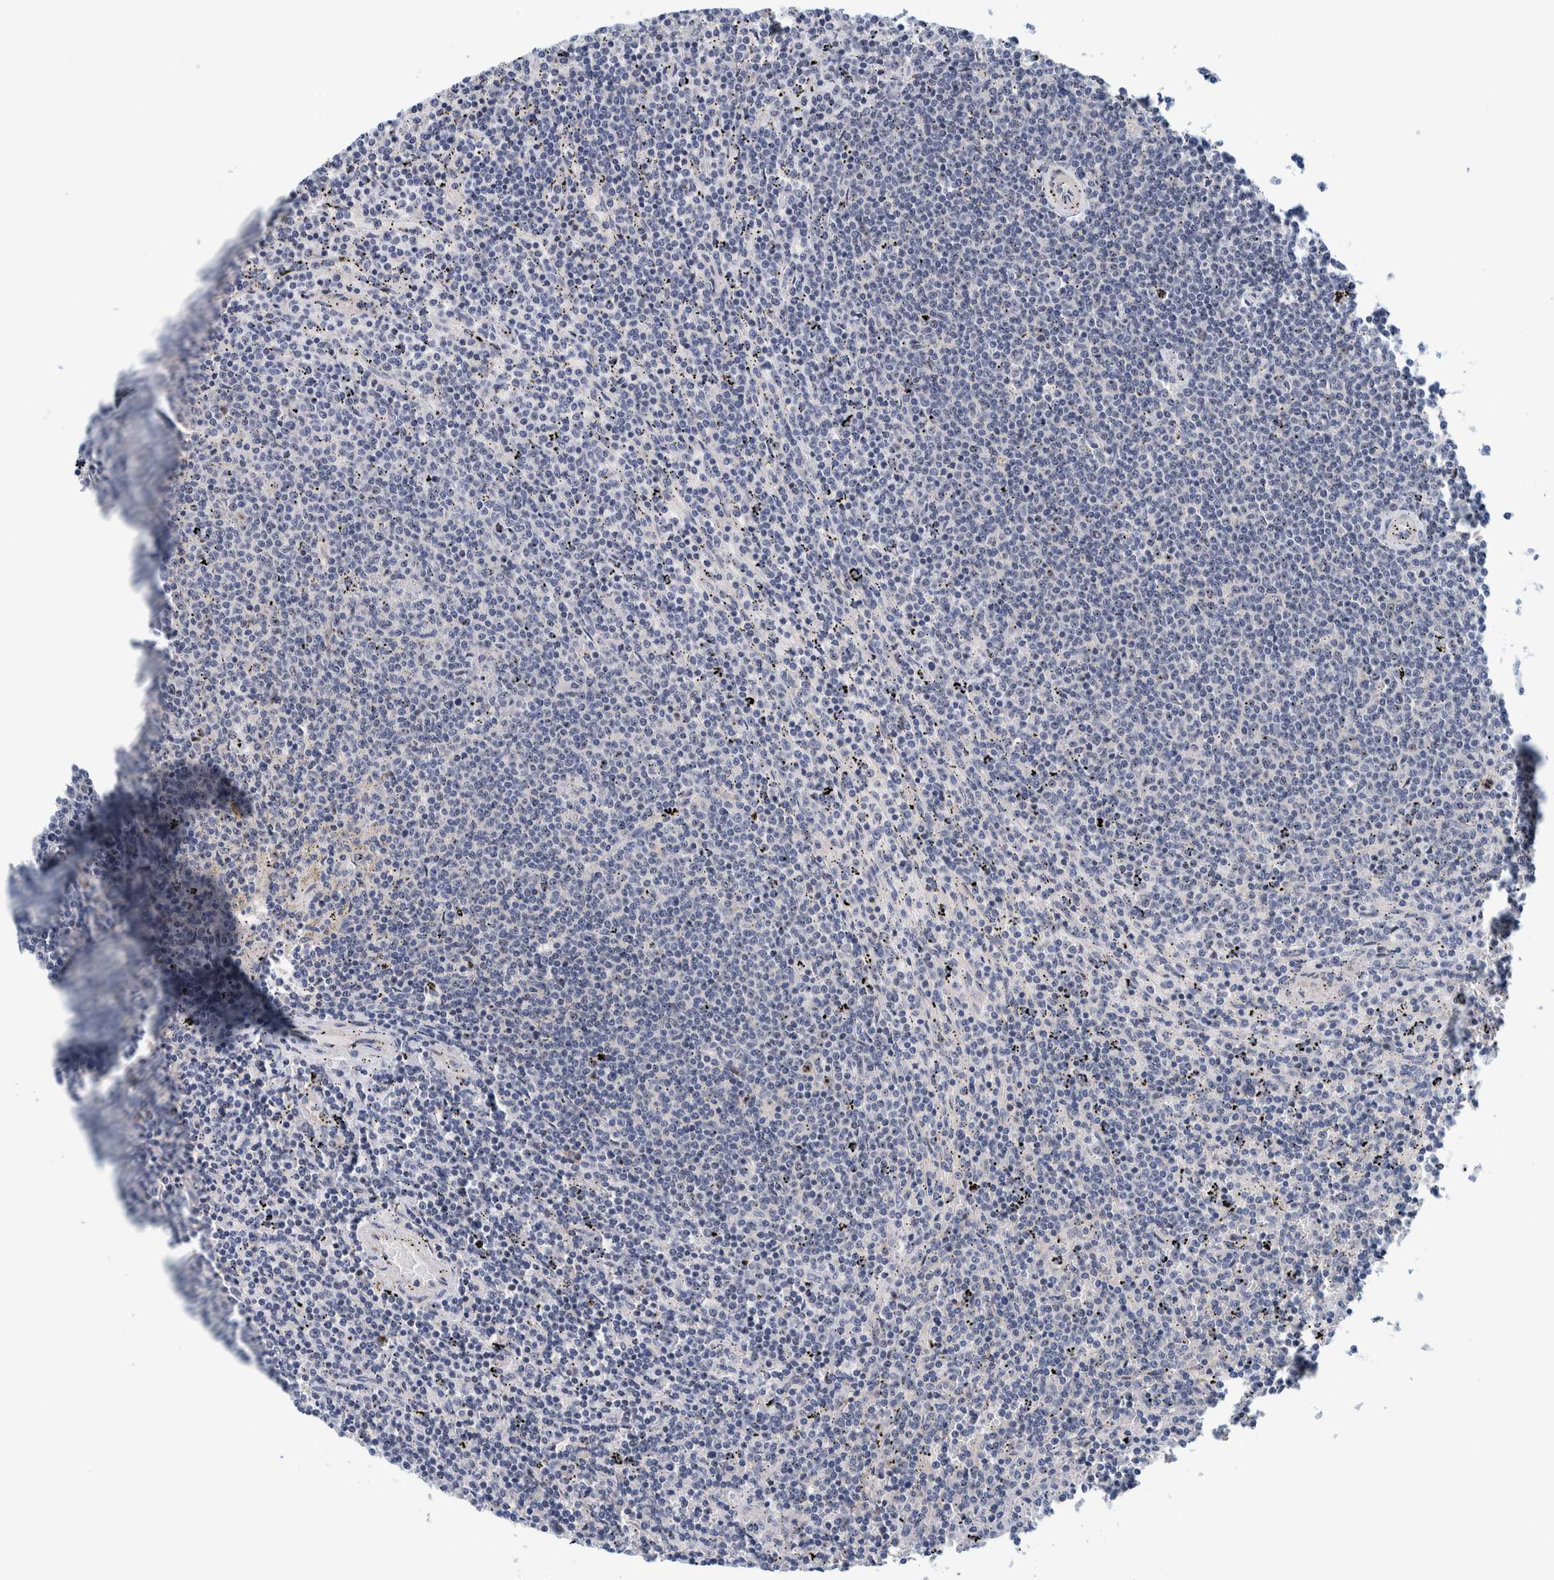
{"staining": {"intensity": "negative", "quantity": "none", "location": "none"}, "tissue": "lymphoma", "cell_type": "Tumor cells", "image_type": "cancer", "snomed": [{"axis": "morphology", "description": "Malignant lymphoma, non-Hodgkin's type, Low grade"}, {"axis": "topography", "description": "Spleen"}], "caption": "There is no significant positivity in tumor cells of low-grade malignant lymphoma, non-Hodgkin's type.", "gene": "NOL11", "patient": {"sex": "female", "age": 50}}